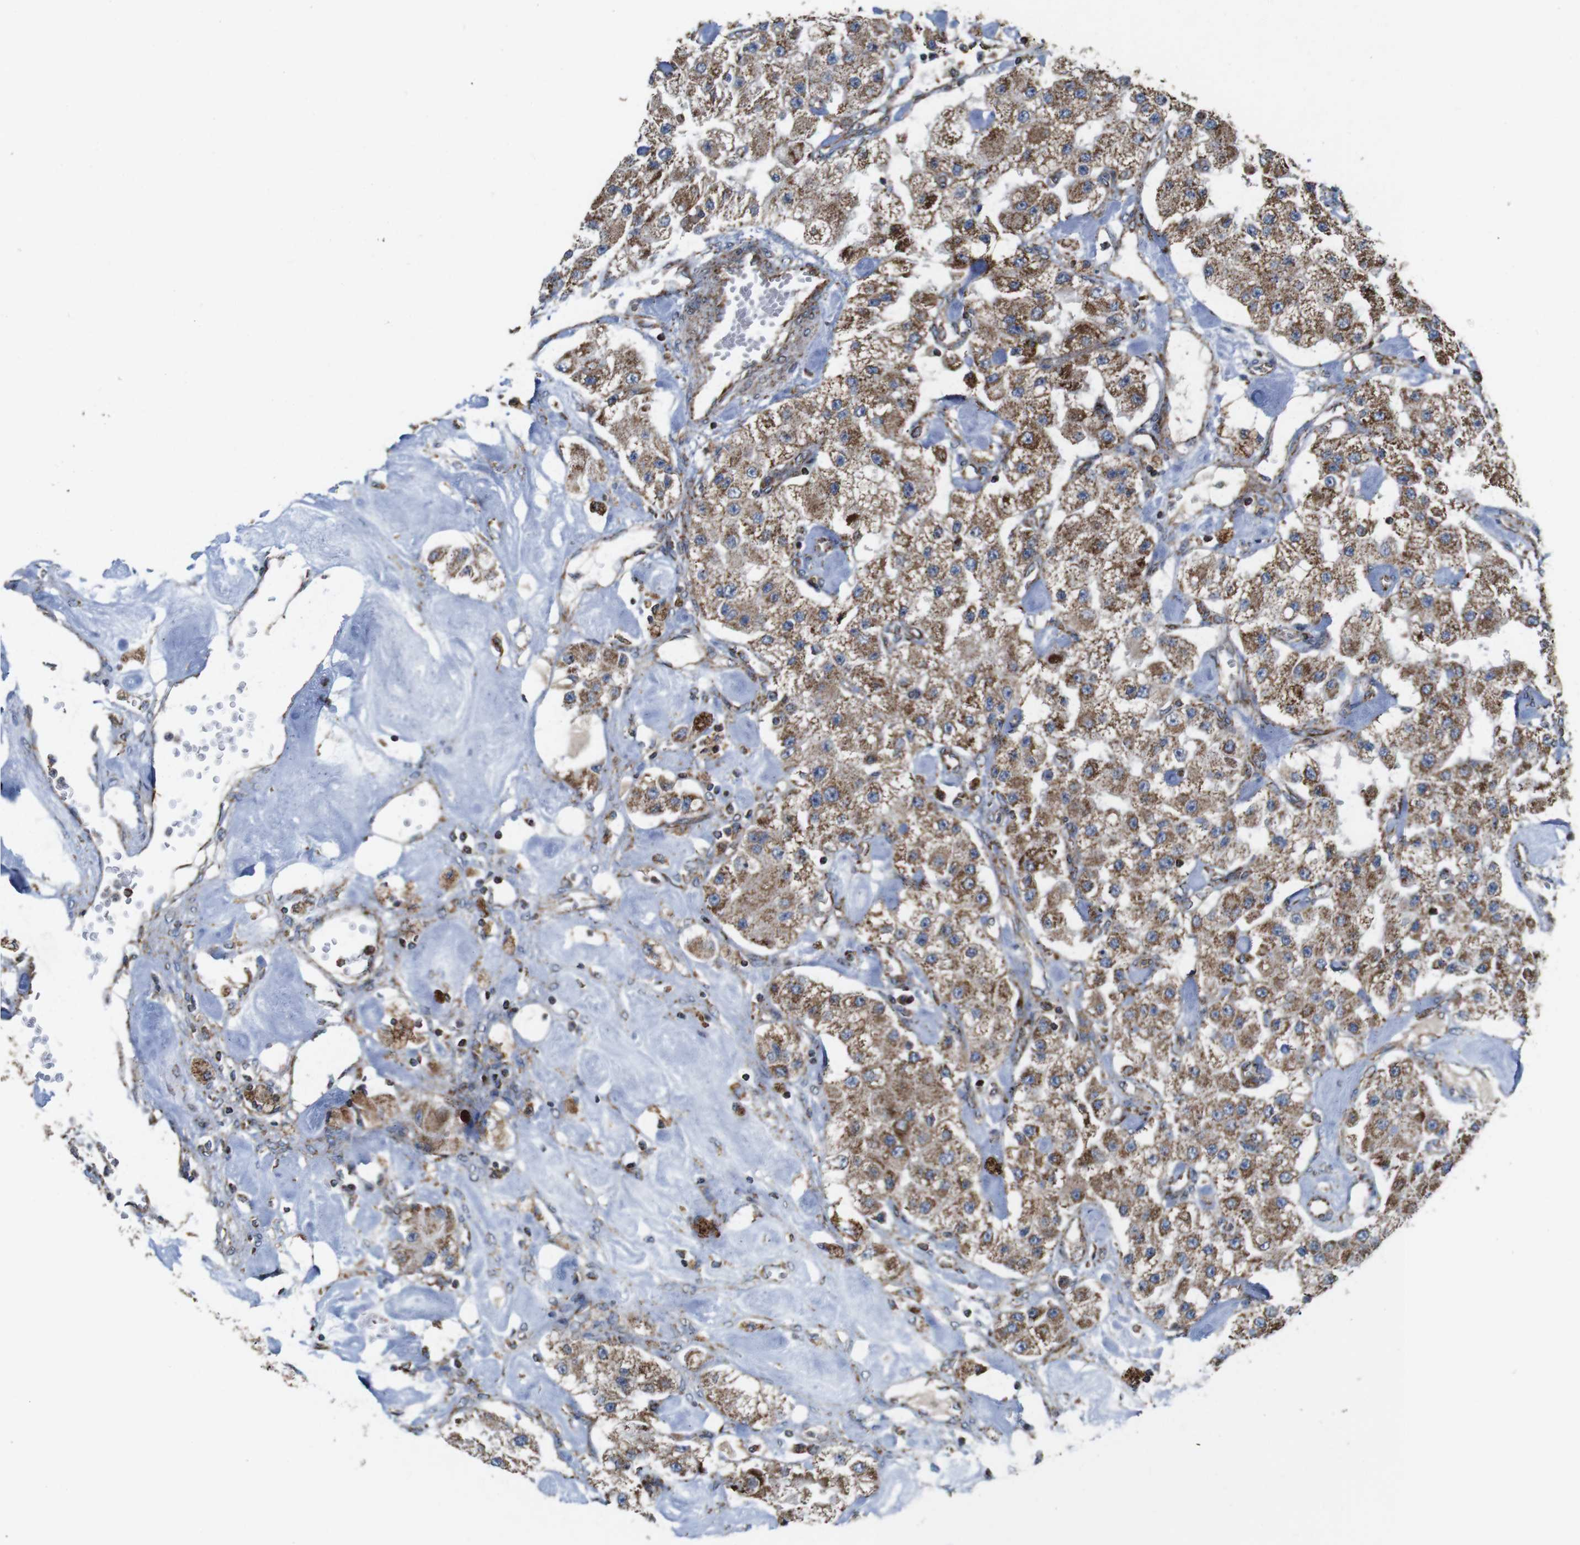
{"staining": {"intensity": "weak", "quantity": ">75%", "location": "cytoplasmic/membranous"}, "tissue": "carcinoid", "cell_type": "Tumor cells", "image_type": "cancer", "snomed": [{"axis": "morphology", "description": "Carcinoid, malignant, NOS"}, {"axis": "topography", "description": "Pancreas"}], "caption": "Carcinoid (malignant) tissue reveals weak cytoplasmic/membranous staining in about >75% of tumor cells", "gene": "HK1", "patient": {"sex": "male", "age": 41}}